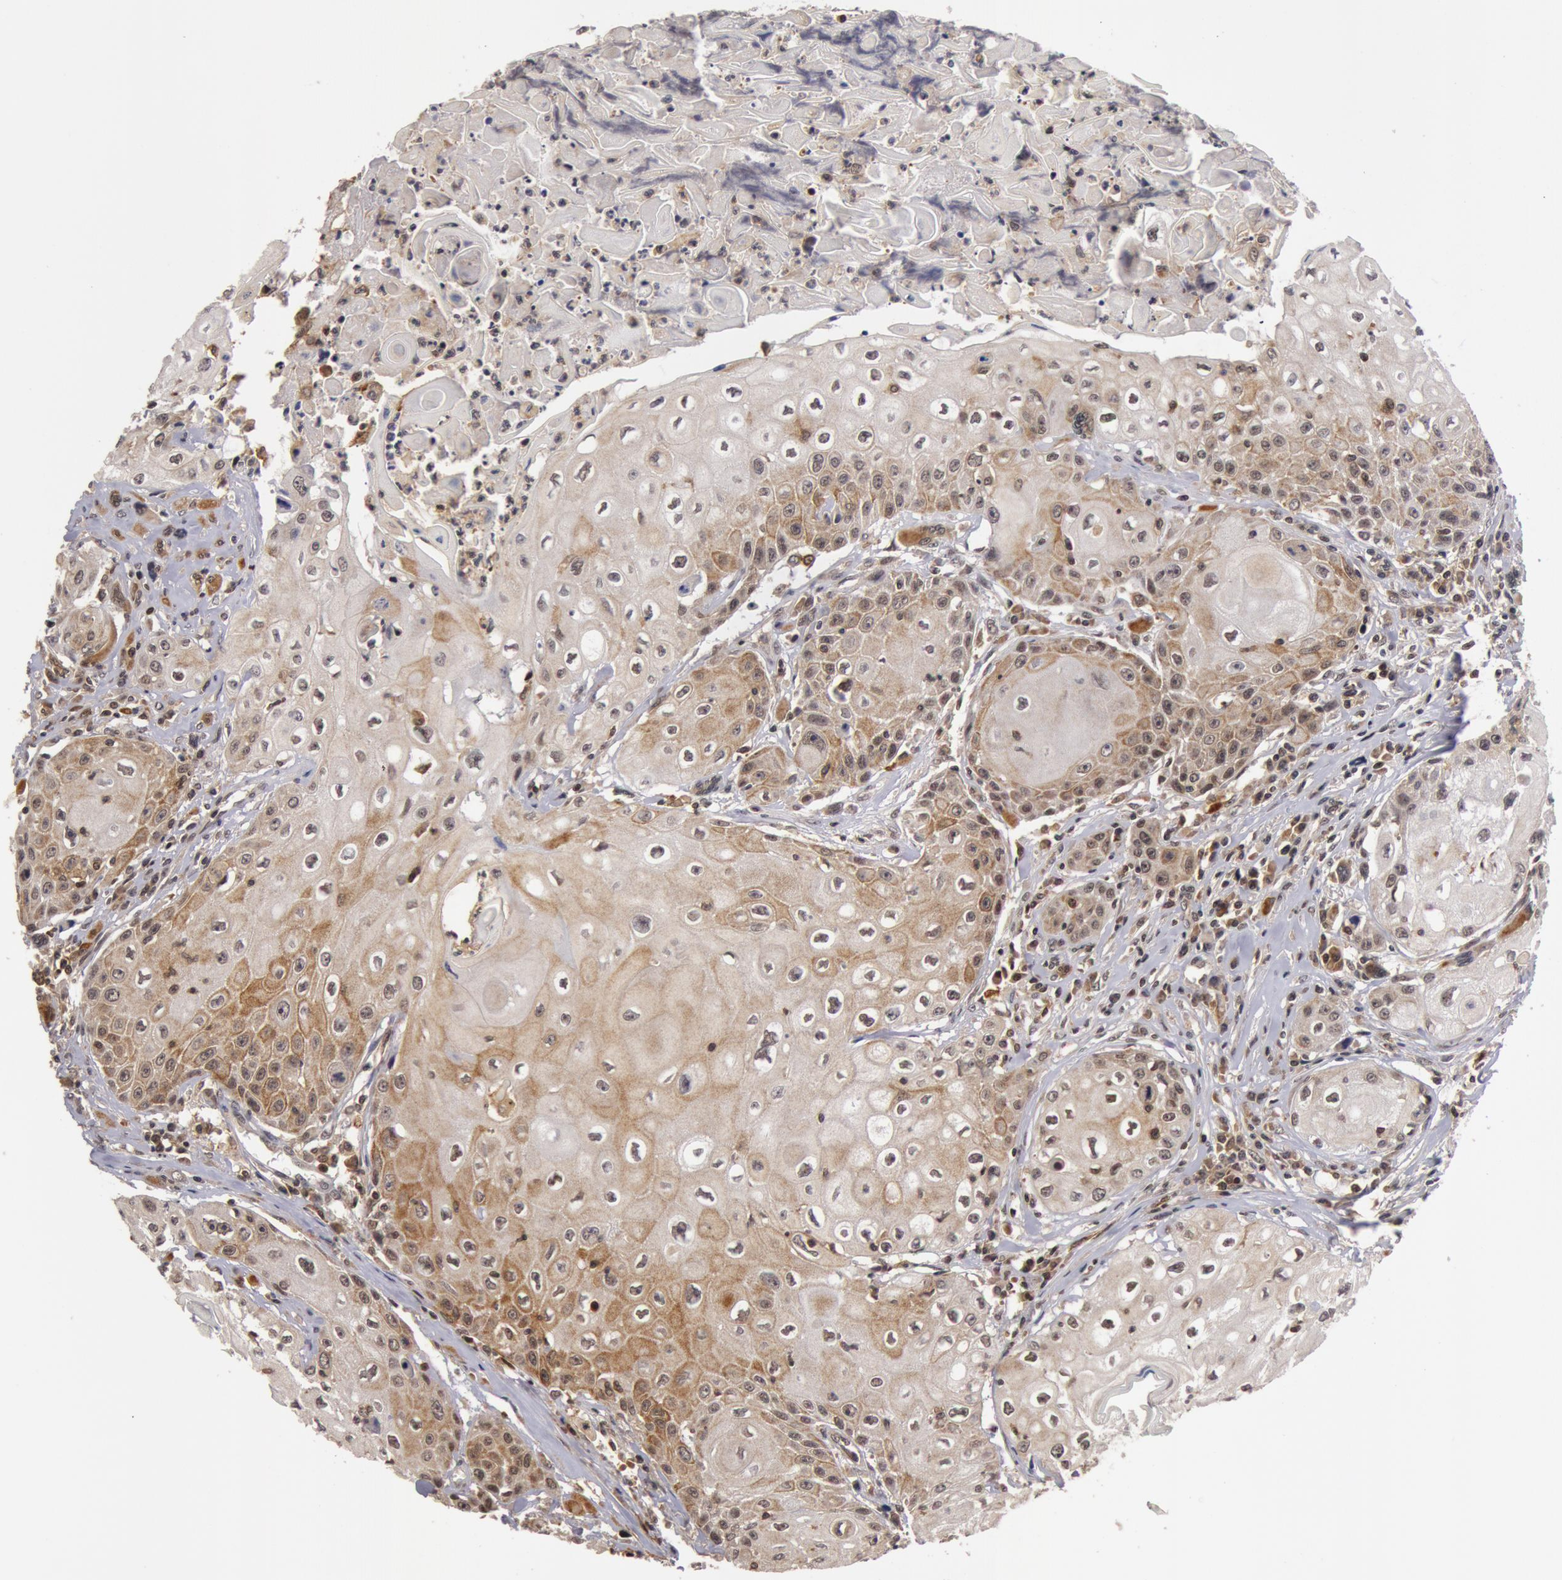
{"staining": {"intensity": "weak", "quantity": "<25%", "location": "cytoplasmic/membranous"}, "tissue": "head and neck cancer", "cell_type": "Tumor cells", "image_type": "cancer", "snomed": [{"axis": "morphology", "description": "Squamous cell carcinoma, NOS"}, {"axis": "topography", "description": "Oral tissue"}, {"axis": "topography", "description": "Head-Neck"}], "caption": "Protein analysis of head and neck squamous cell carcinoma reveals no significant expression in tumor cells.", "gene": "ZNF350", "patient": {"sex": "female", "age": 82}}